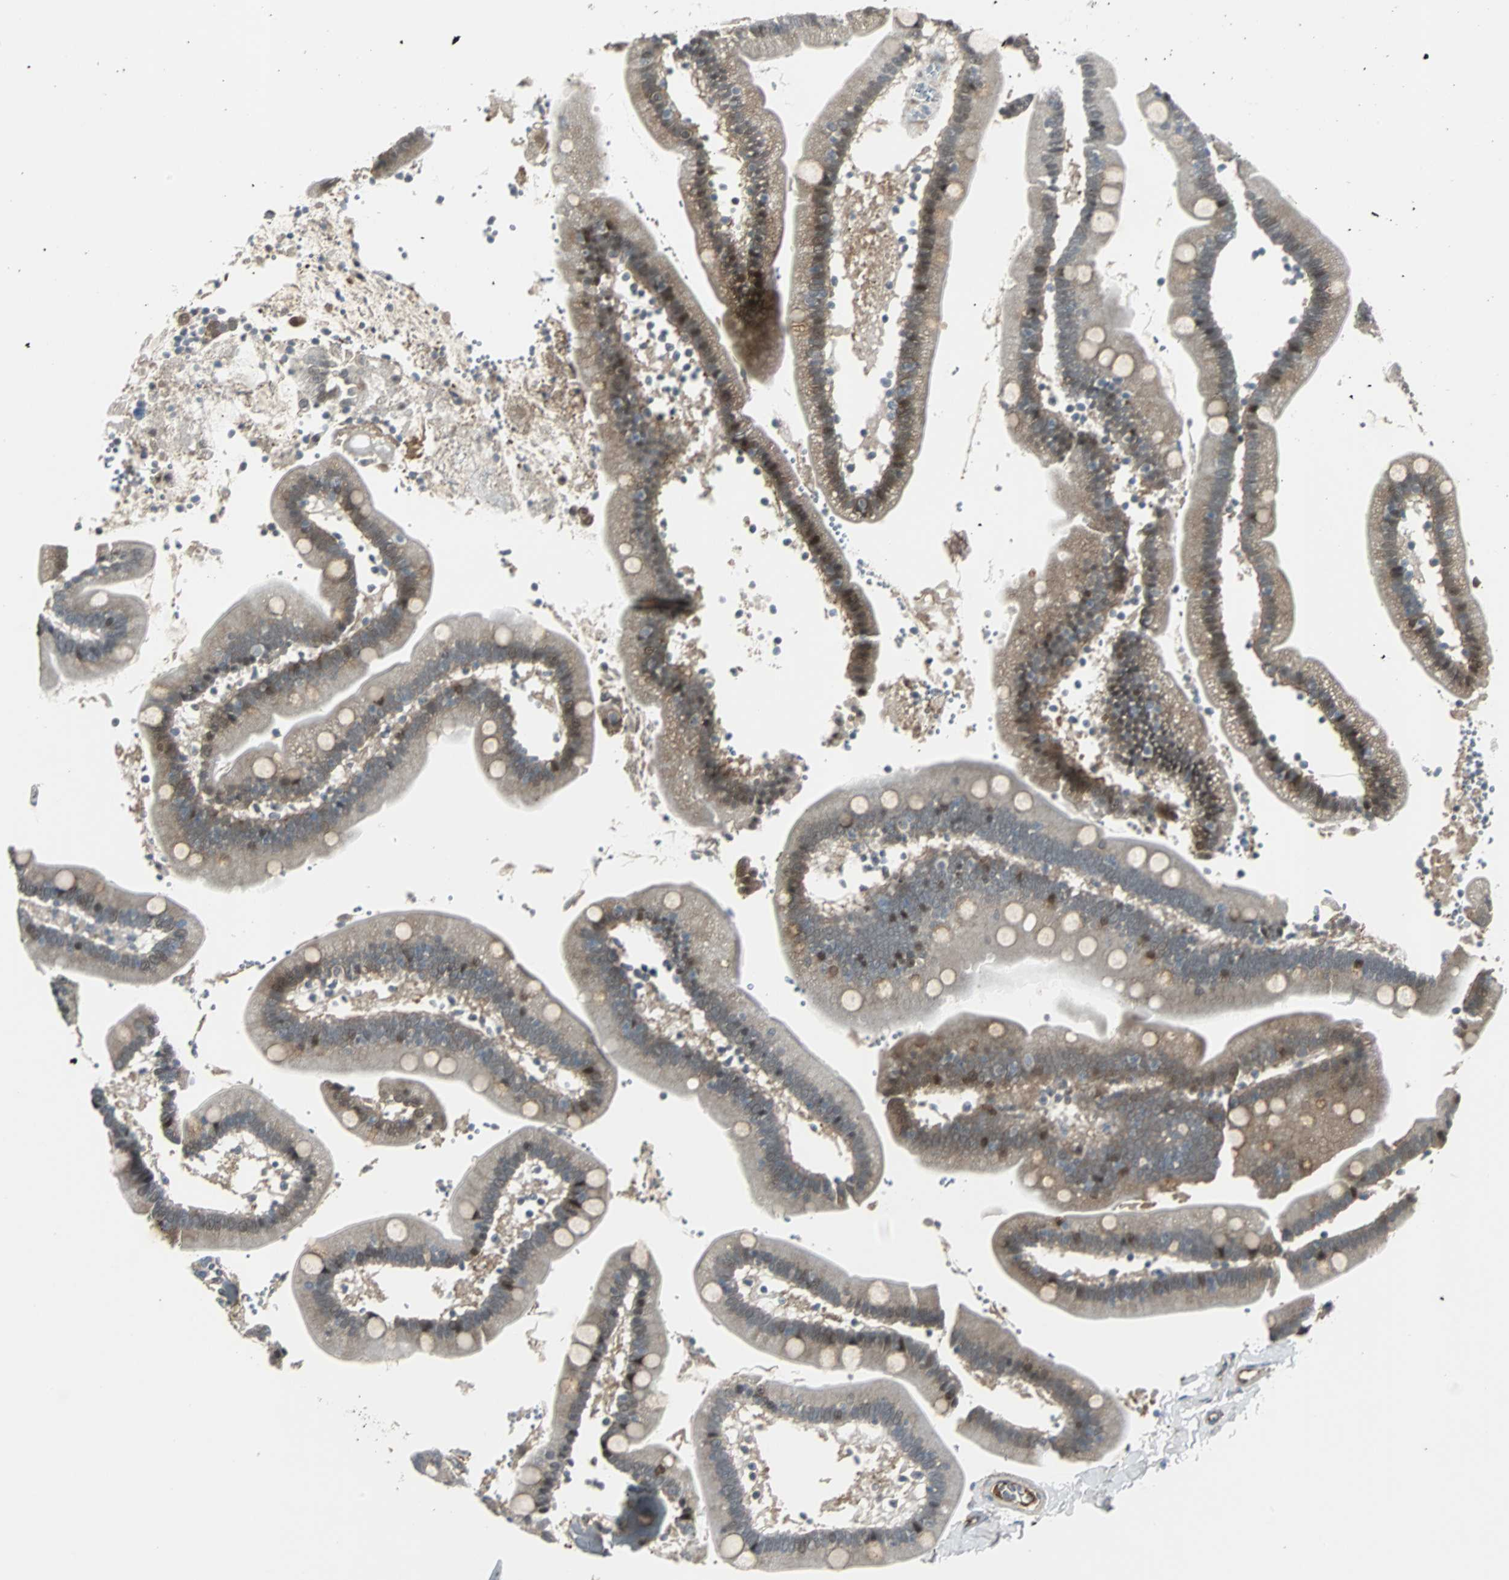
{"staining": {"intensity": "moderate", "quantity": "<25%", "location": "cytoplasmic/membranous,nuclear"}, "tissue": "duodenum", "cell_type": "Glandular cells", "image_type": "normal", "snomed": [{"axis": "morphology", "description": "Normal tissue, NOS"}, {"axis": "topography", "description": "Duodenum"}], "caption": "DAB immunohistochemical staining of benign duodenum exhibits moderate cytoplasmic/membranous,nuclear protein positivity in about <25% of glandular cells.", "gene": "FHL2", "patient": {"sex": "male", "age": 66}}